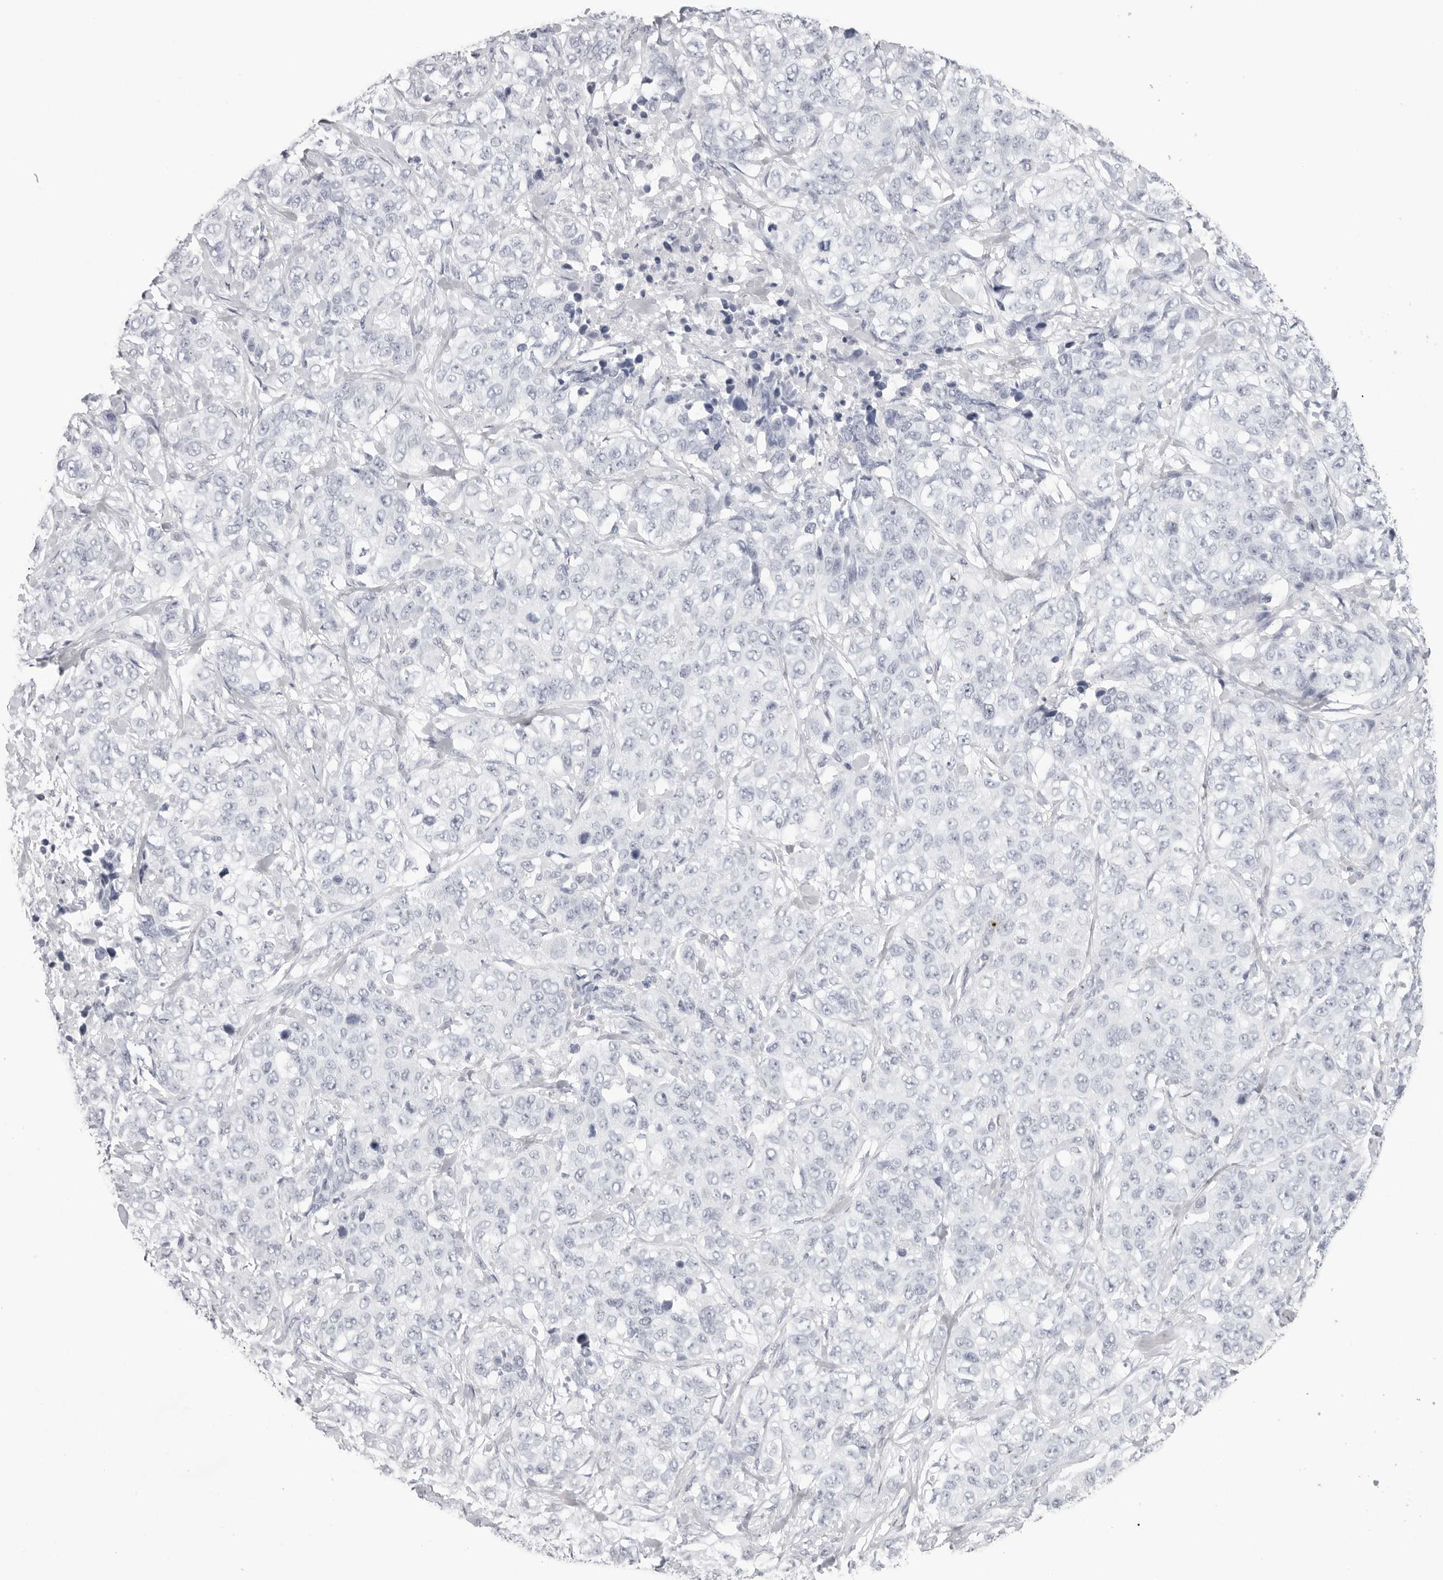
{"staining": {"intensity": "negative", "quantity": "none", "location": "none"}, "tissue": "stomach cancer", "cell_type": "Tumor cells", "image_type": "cancer", "snomed": [{"axis": "morphology", "description": "Adenocarcinoma, NOS"}, {"axis": "topography", "description": "Stomach"}], "caption": "Histopathology image shows no protein staining in tumor cells of stomach cancer tissue. (Stains: DAB (3,3'-diaminobenzidine) immunohistochemistry (IHC) with hematoxylin counter stain, Microscopy: brightfield microscopy at high magnification).", "gene": "CST5", "patient": {"sex": "male", "age": 48}}